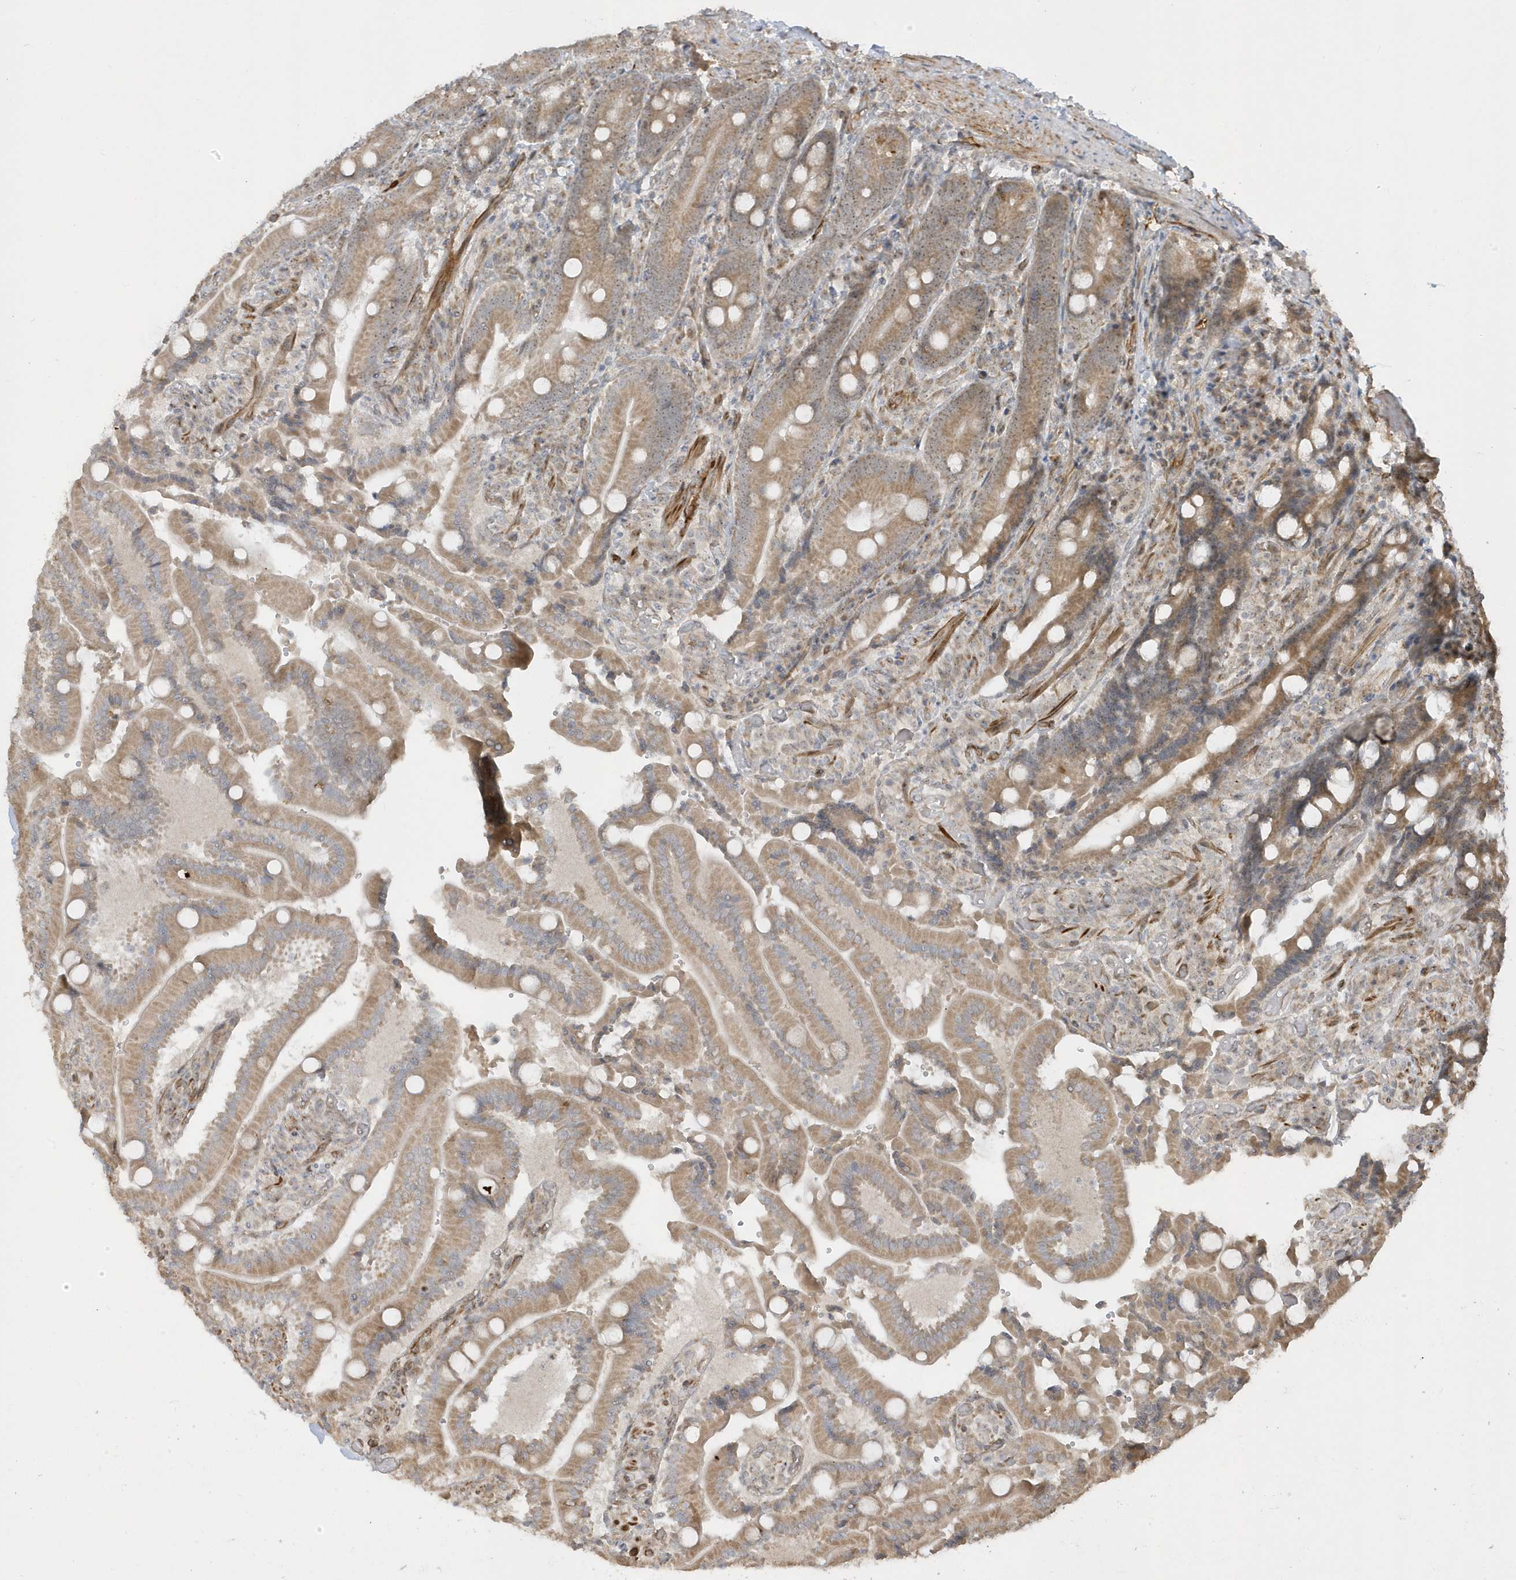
{"staining": {"intensity": "moderate", "quantity": ">75%", "location": "cytoplasmic/membranous,nuclear"}, "tissue": "duodenum", "cell_type": "Glandular cells", "image_type": "normal", "snomed": [{"axis": "morphology", "description": "Normal tissue, NOS"}, {"axis": "topography", "description": "Duodenum"}], "caption": "Immunohistochemistry (IHC) photomicrograph of normal duodenum: duodenum stained using immunohistochemistry (IHC) shows medium levels of moderate protein expression localized specifically in the cytoplasmic/membranous,nuclear of glandular cells, appearing as a cytoplasmic/membranous,nuclear brown color.", "gene": "ECM2", "patient": {"sex": "female", "age": 62}}